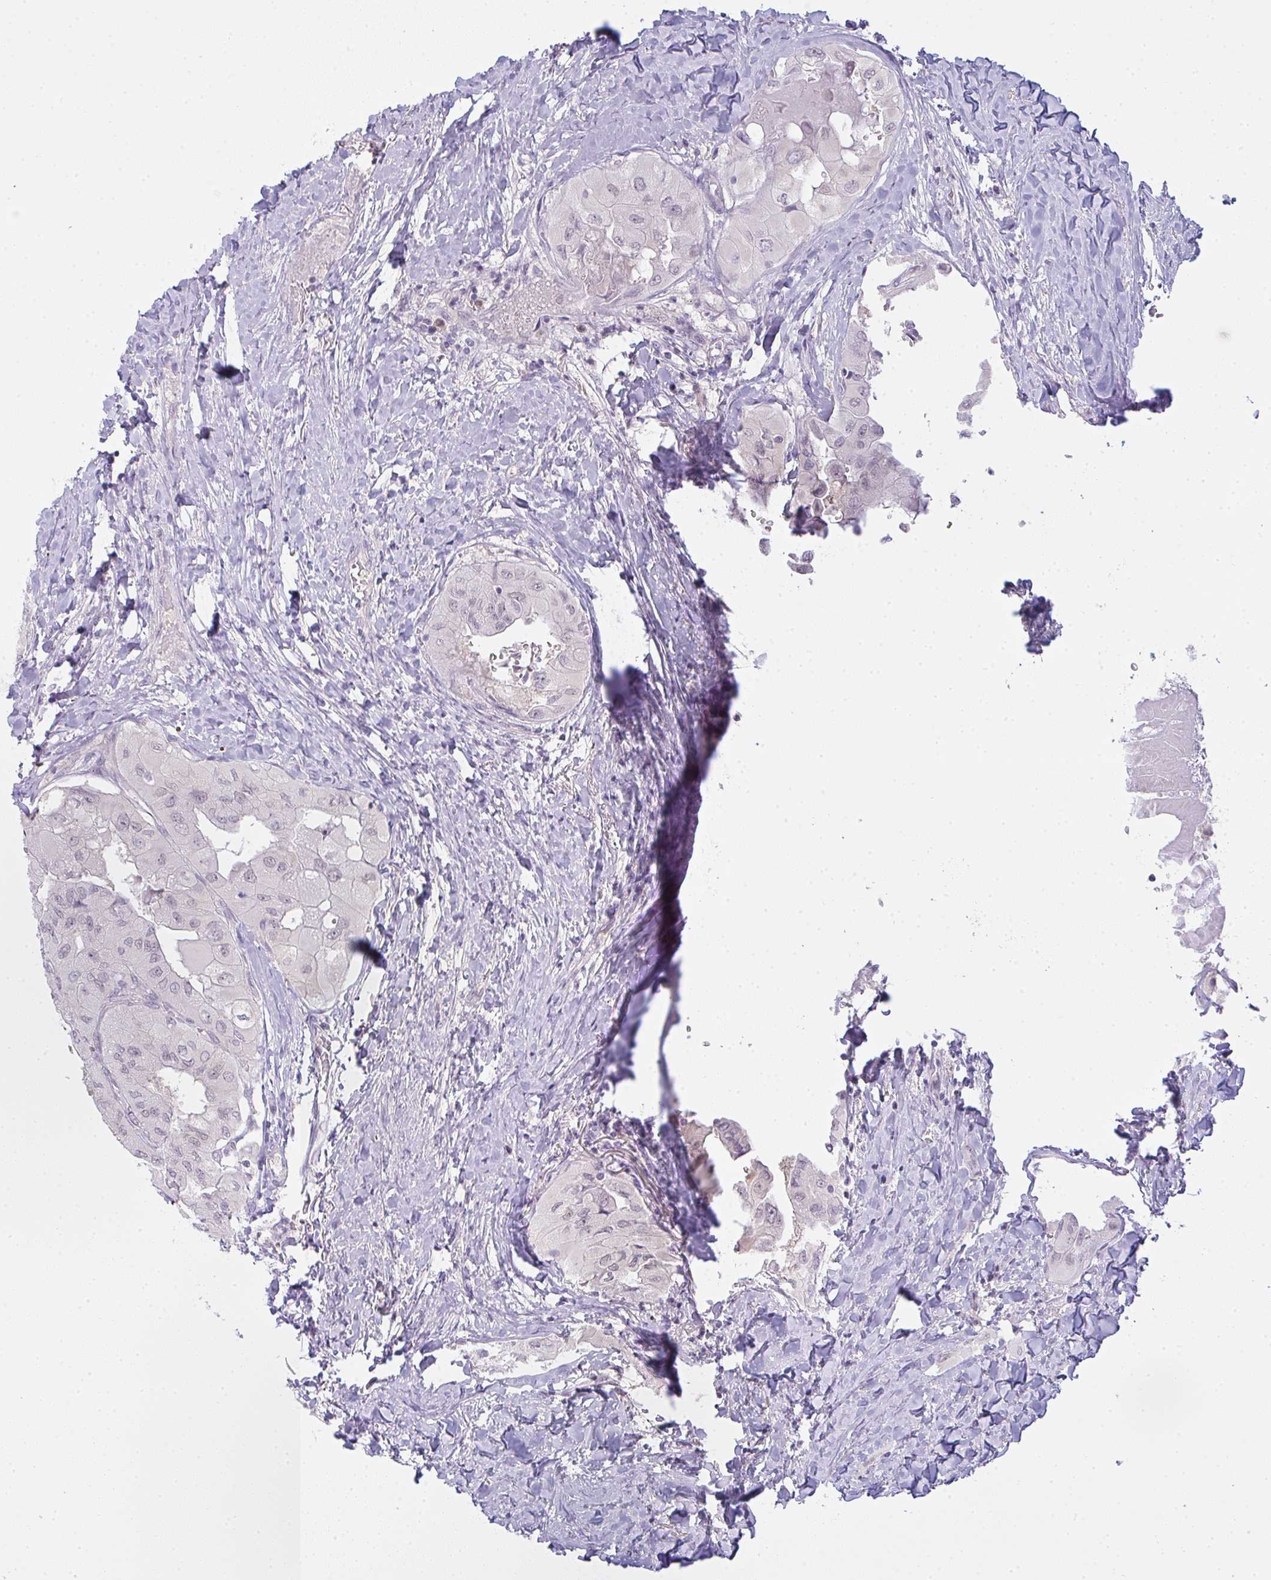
{"staining": {"intensity": "negative", "quantity": "none", "location": "none"}, "tissue": "thyroid cancer", "cell_type": "Tumor cells", "image_type": "cancer", "snomed": [{"axis": "morphology", "description": "Normal tissue, NOS"}, {"axis": "morphology", "description": "Papillary adenocarcinoma, NOS"}, {"axis": "topography", "description": "Thyroid gland"}], "caption": "This is an immunohistochemistry photomicrograph of human thyroid cancer (papillary adenocarcinoma). There is no expression in tumor cells.", "gene": "CSE1L", "patient": {"sex": "female", "age": 59}}